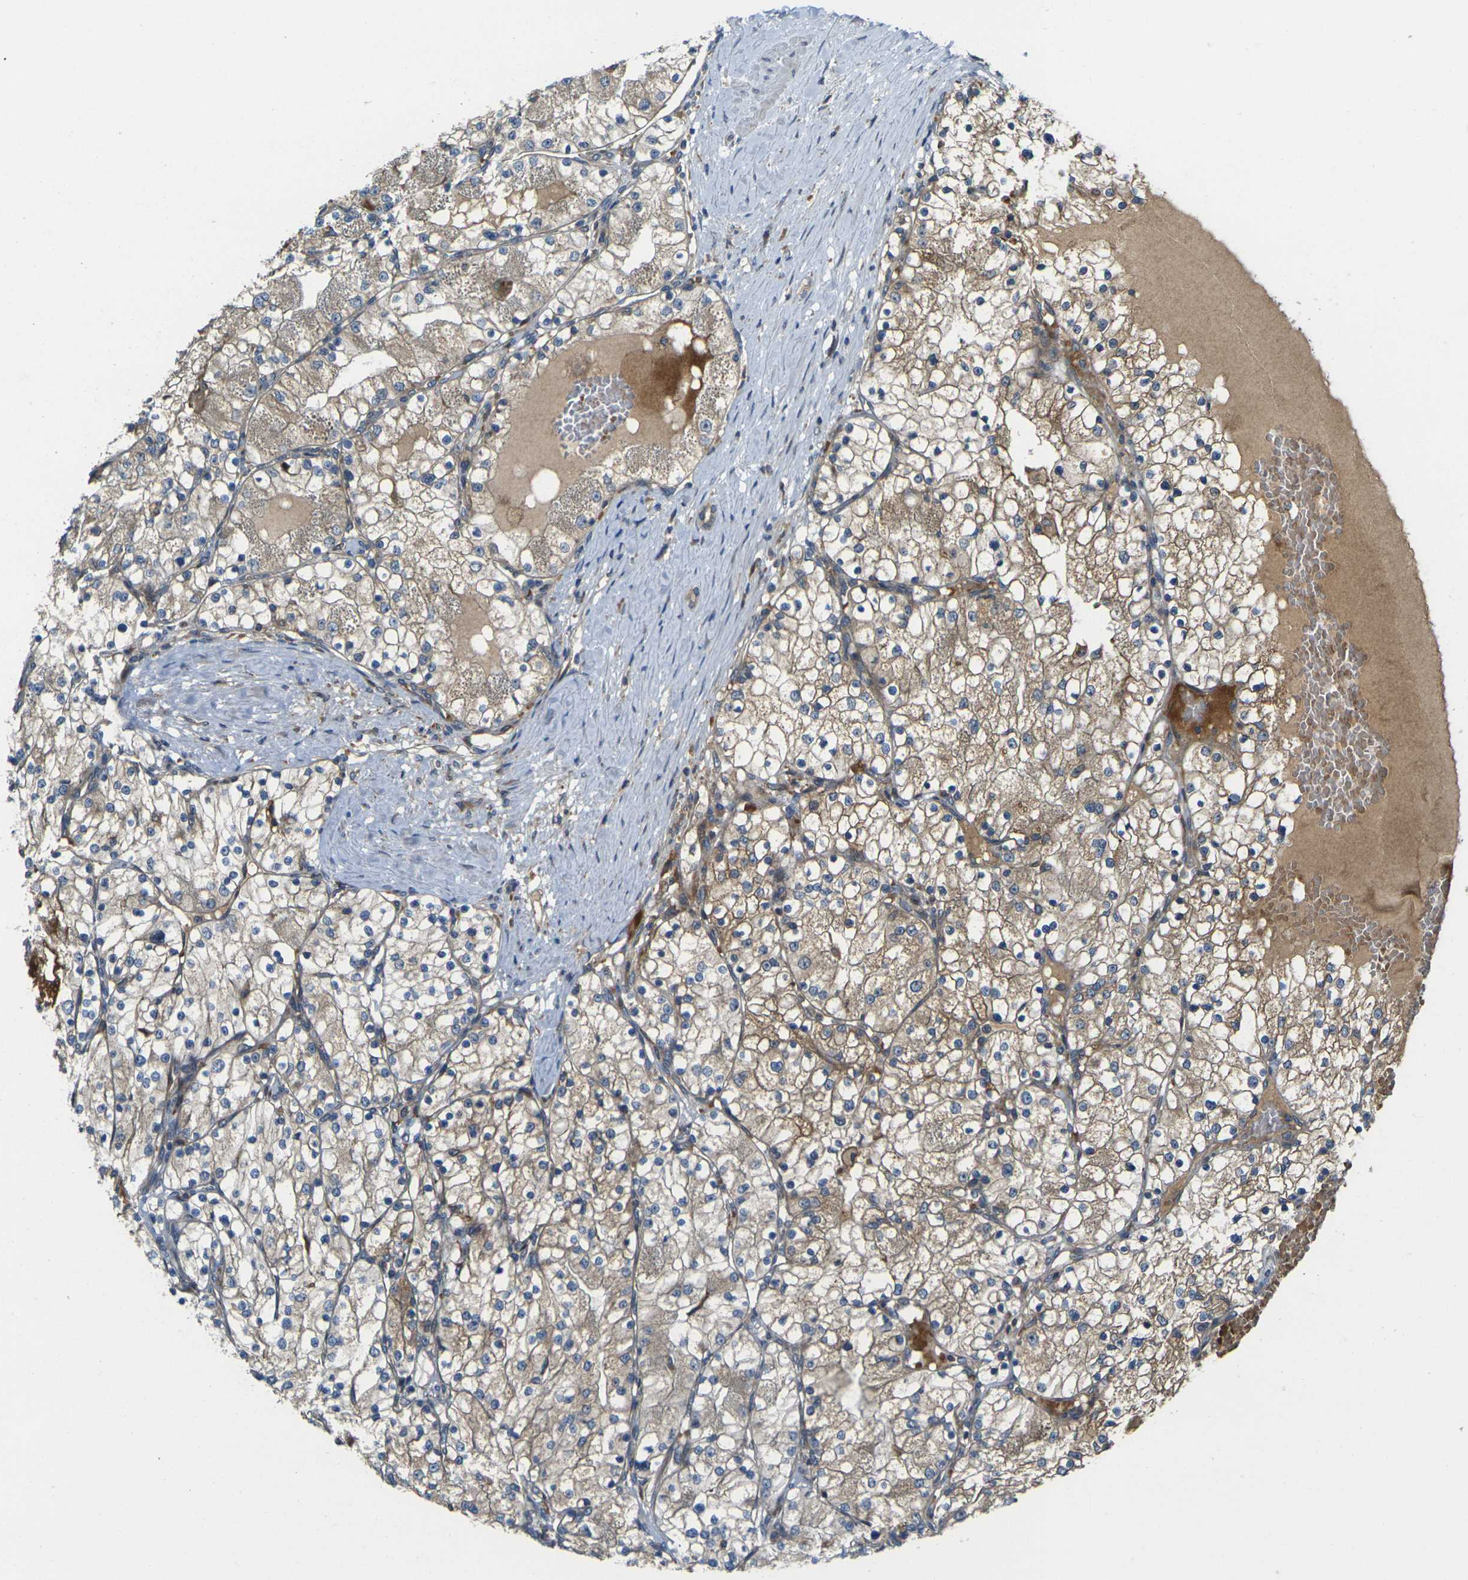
{"staining": {"intensity": "moderate", "quantity": ">75%", "location": "cytoplasmic/membranous"}, "tissue": "renal cancer", "cell_type": "Tumor cells", "image_type": "cancer", "snomed": [{"axis": "morphology", "description": "Adenocarcinoma, NOS"}, {"axis": "topography", "description": "Kidney"}], "caption": "Human renal adenocarcinoma stained with a protein marker displays moderate staining in tumor cells.", "gene": "FZD1", "patient": {"sex": "male", "age": 68}}